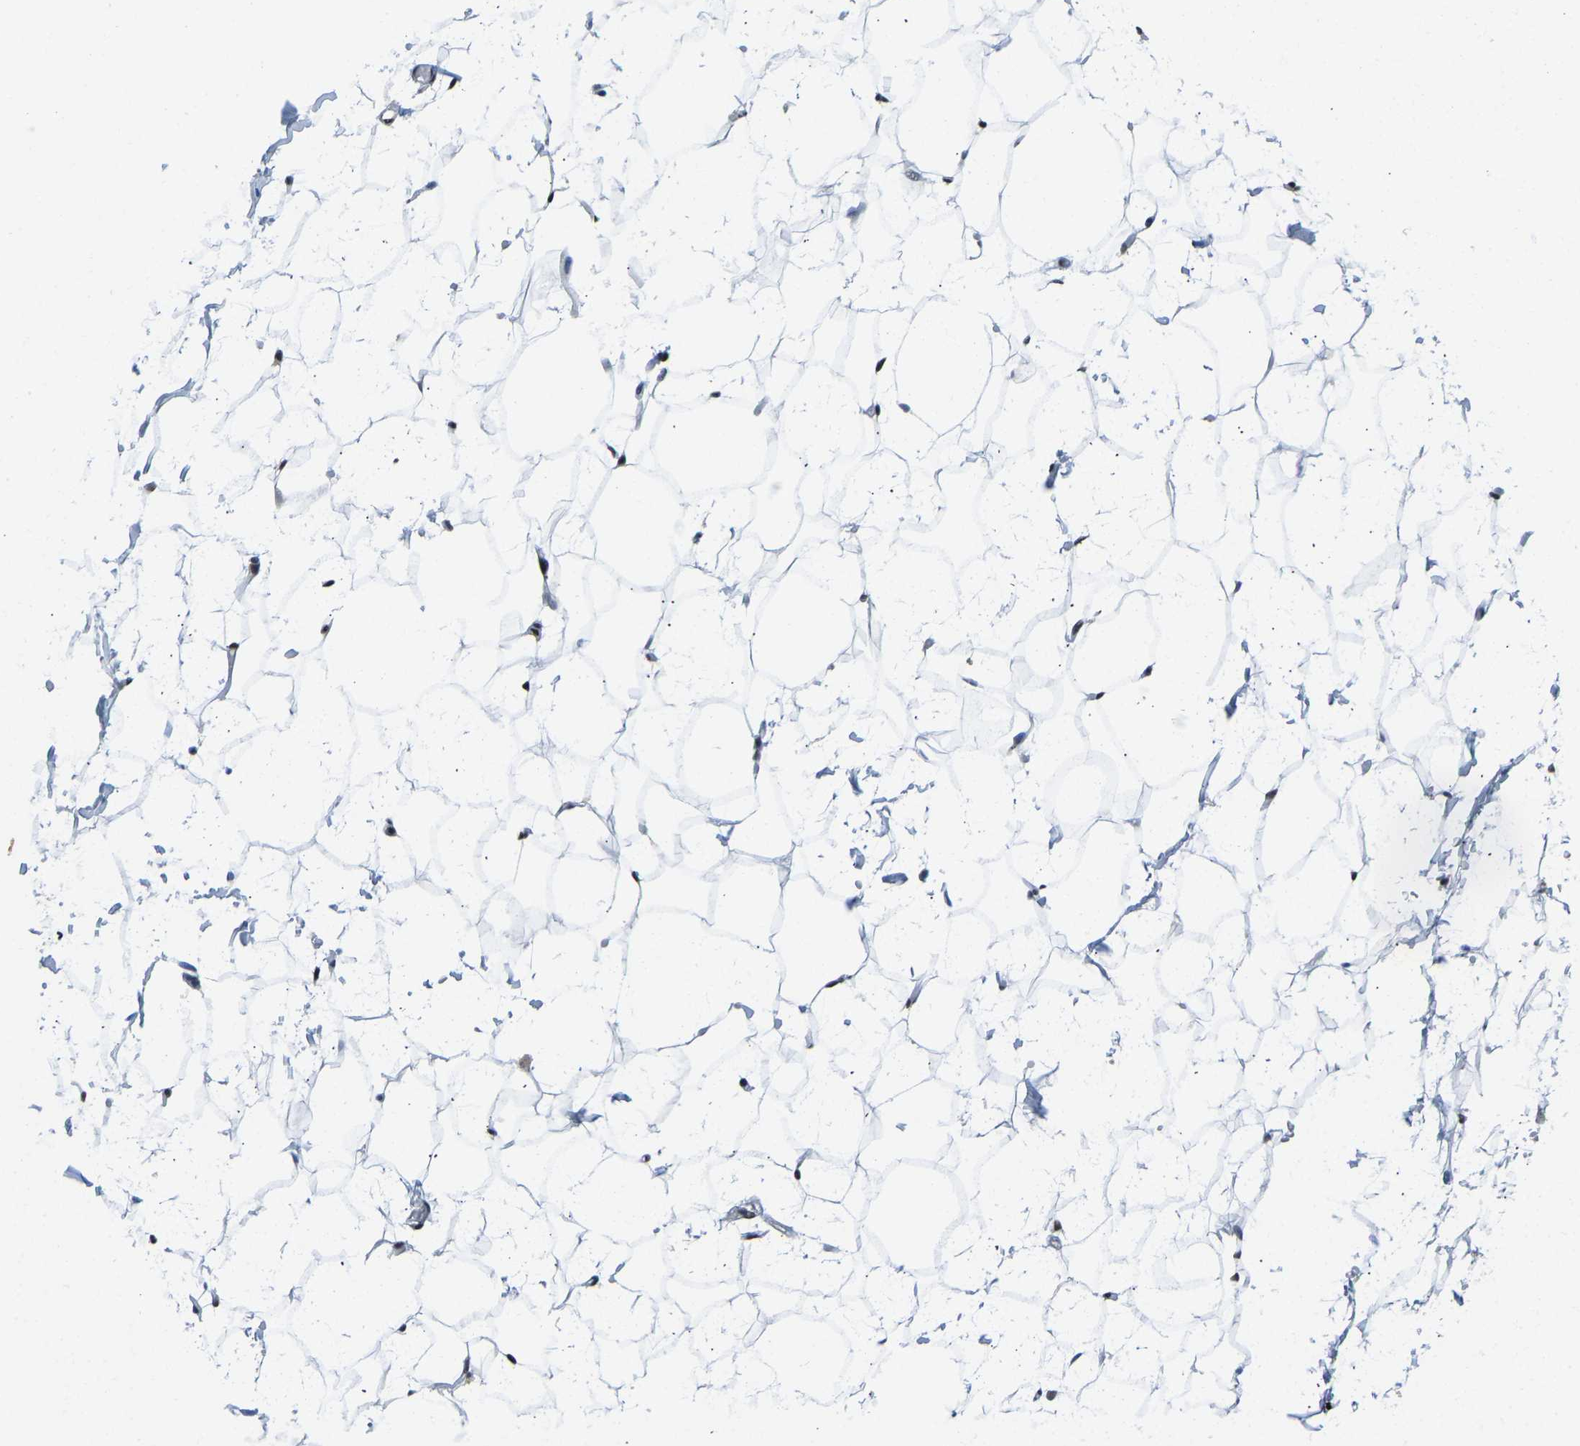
{"staining": {"intensity": "strong", "quantity": ">75%", "location": "nuclear"}, "tissue": "adipose tissue", "cell_type": "Adipocytes", "image_type": "normal", "snomed": [{"axis": "morphology", "description": "Normal tissue, NOS"}, {"axis": "topography", "description": "Breast"}, {"axis": "topography", "description": "Soft tissue"}], "caption": "Strong nuclear staining is seen in approximately >75% of adipocytes in normal adipose tissue.", "gene": "FOXK1", "patient": {"sex": "female", "age": 75}}